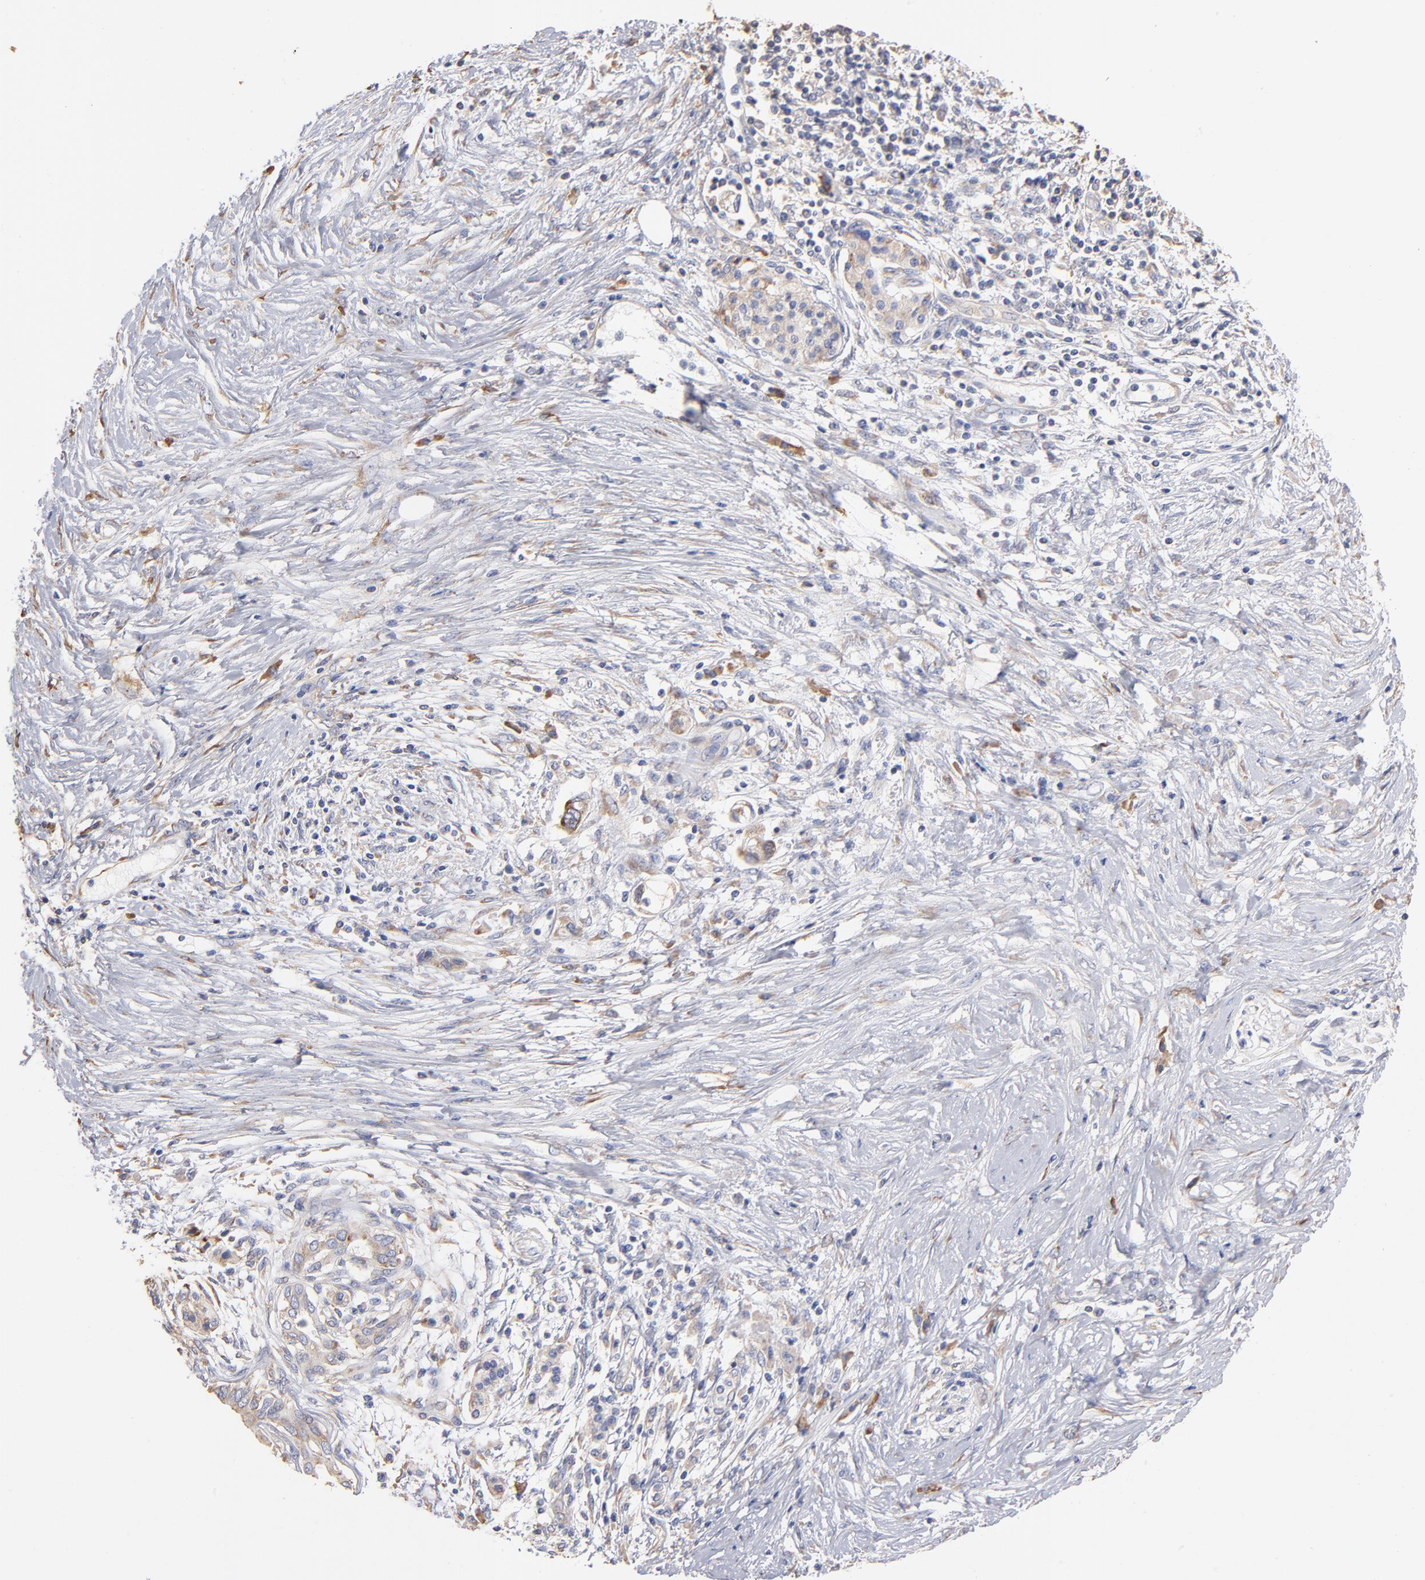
{"staining": {"intensity": "weak", "quantity": "<25%", "location": "cytoplasmic/membranous"}, "tissue": "pancreatic cancer", "cell_type": "Tumor cells", "image_type": "cancer", "snomed": [{"axis": "morphology", "description": "Adenocarcinoma, NOS"}, {"axis": "topography", "description": "Pancreas"}], "caption": "Adenocarcinoma (pancreatic) stained for a protein using IHC shows no positivity tumor cells.", "gene": "RPL9", "patient": {"sex": "female", "age": 59}}